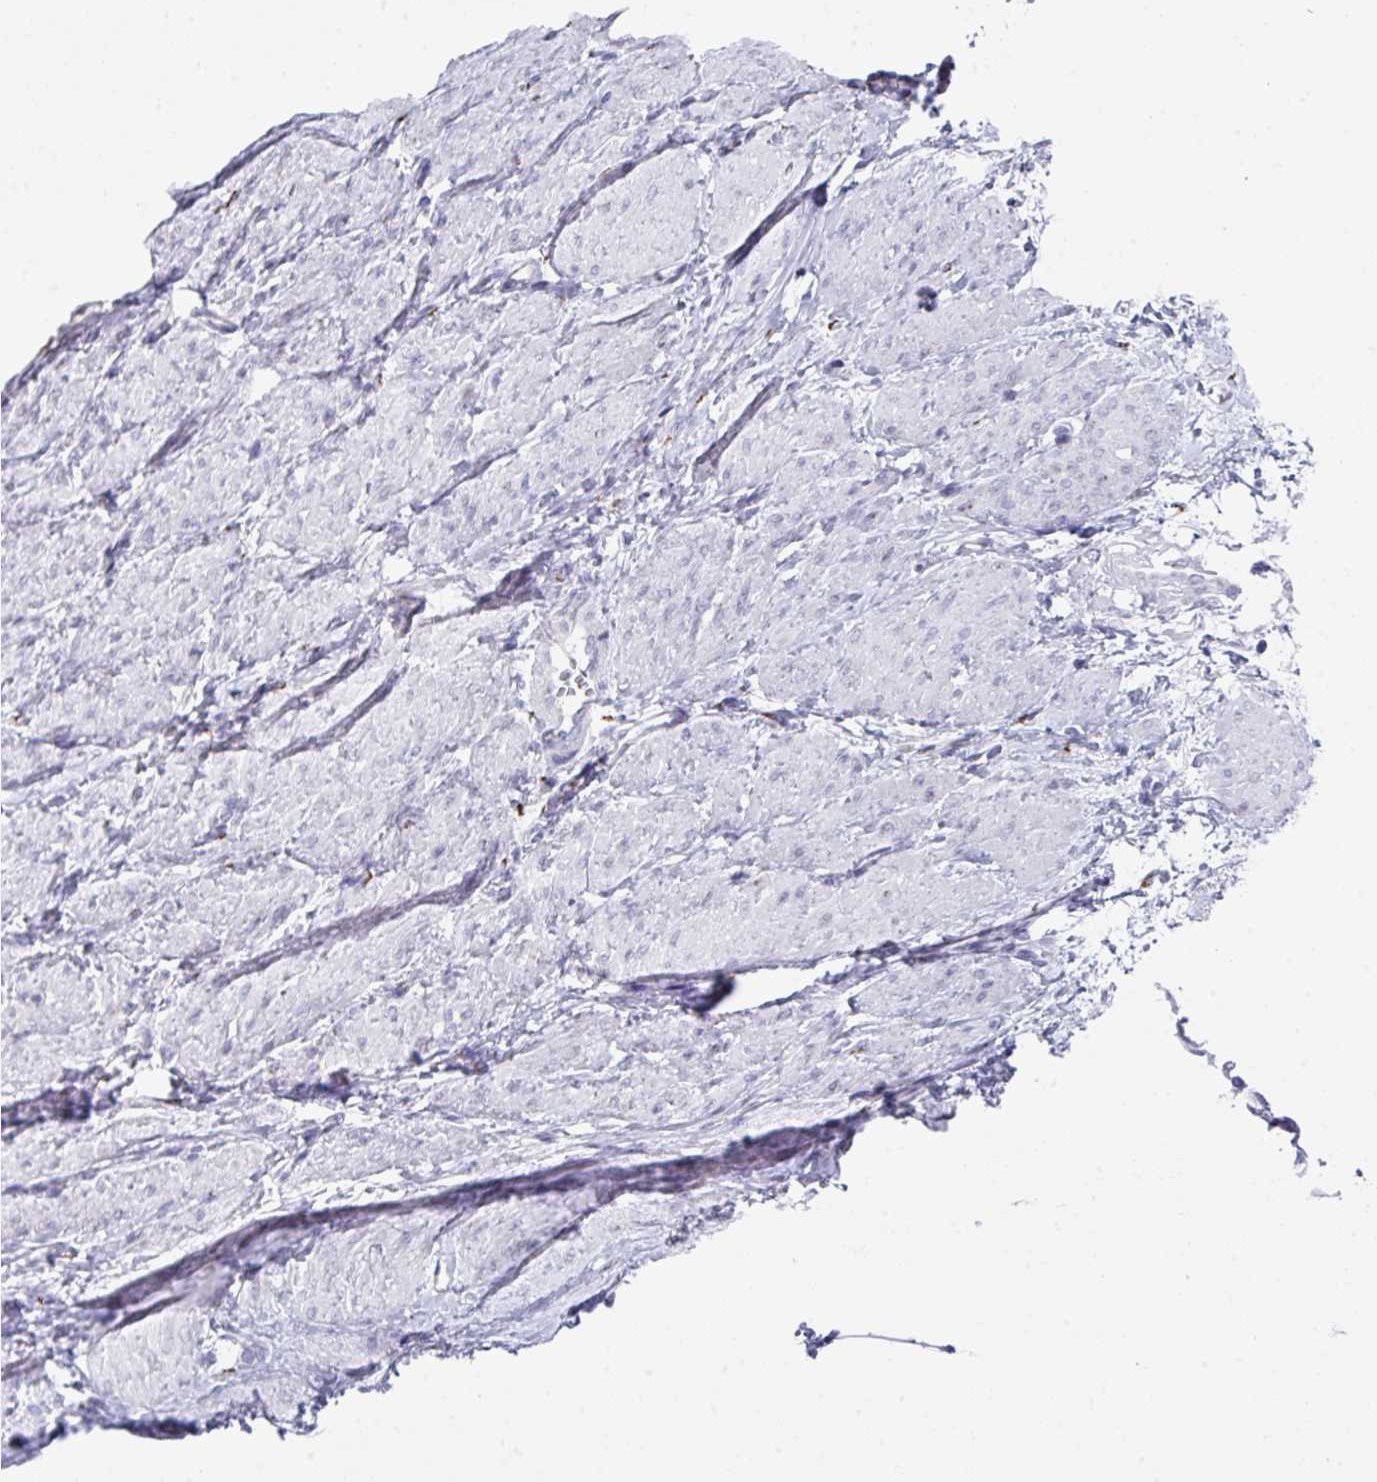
{"staining": {"intensity": "negative", "quantity": "none", "location": "none"}, "tissue": "smooth muscle", "cell_type": "Smooth muscle cells", "image_type": "normal", "snomed": [{"axis": "morphology", "description": "Normal tissue, NOS"}, {"axis": "topography", "description": "Smooth muscle"}, {"axis": "topography", "description": "Uterus"}], "caption": "A high-resolution image shows immunohistochemistry staining of unremarkable smooth muscle, which demonstrates no significant expression in smooth muscle cells.", "gene": "VKORC1L1", "patient": {"sex": "female", "age": 39}}